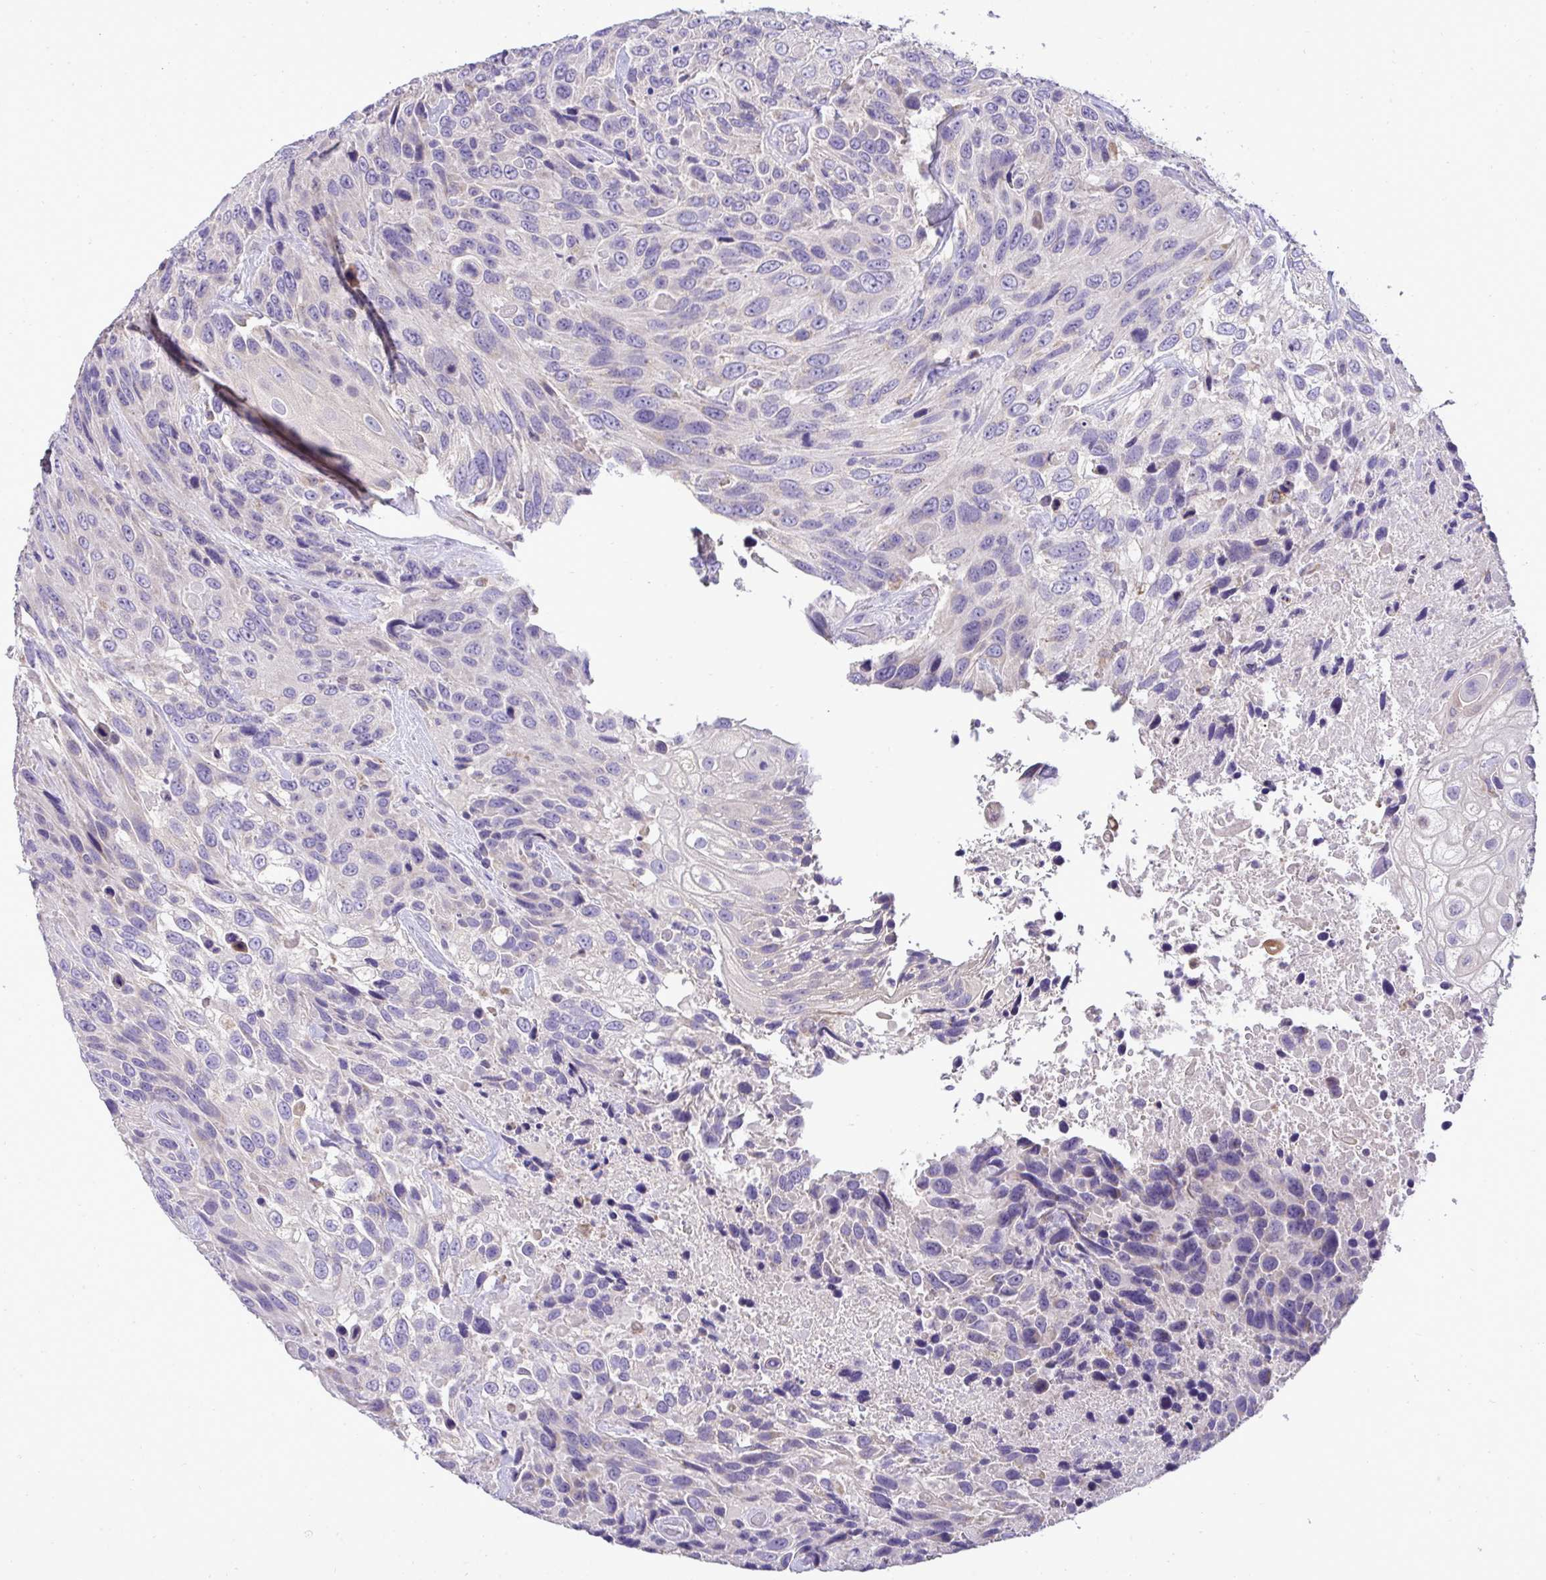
{"staining": {"intensity": "negative", "quantity": "none", "location": "none"}, "tissue": "urothelial cancer", "cell_type": "Tumor cells", "image_type": "cancer", "snomed": [{"axis": "morphology", "description": "Urothelial carcinoma, High grade"}, {"axis": "topography", "description": "Urinary bladder"}], "caption": "Immunohistochemical staining of human urothelial carcinoma (high-grade) reveals no significant expression in tumor cells.", "gene": "ST8SIA2", "patient": {"sex": "female", "age": 70}}